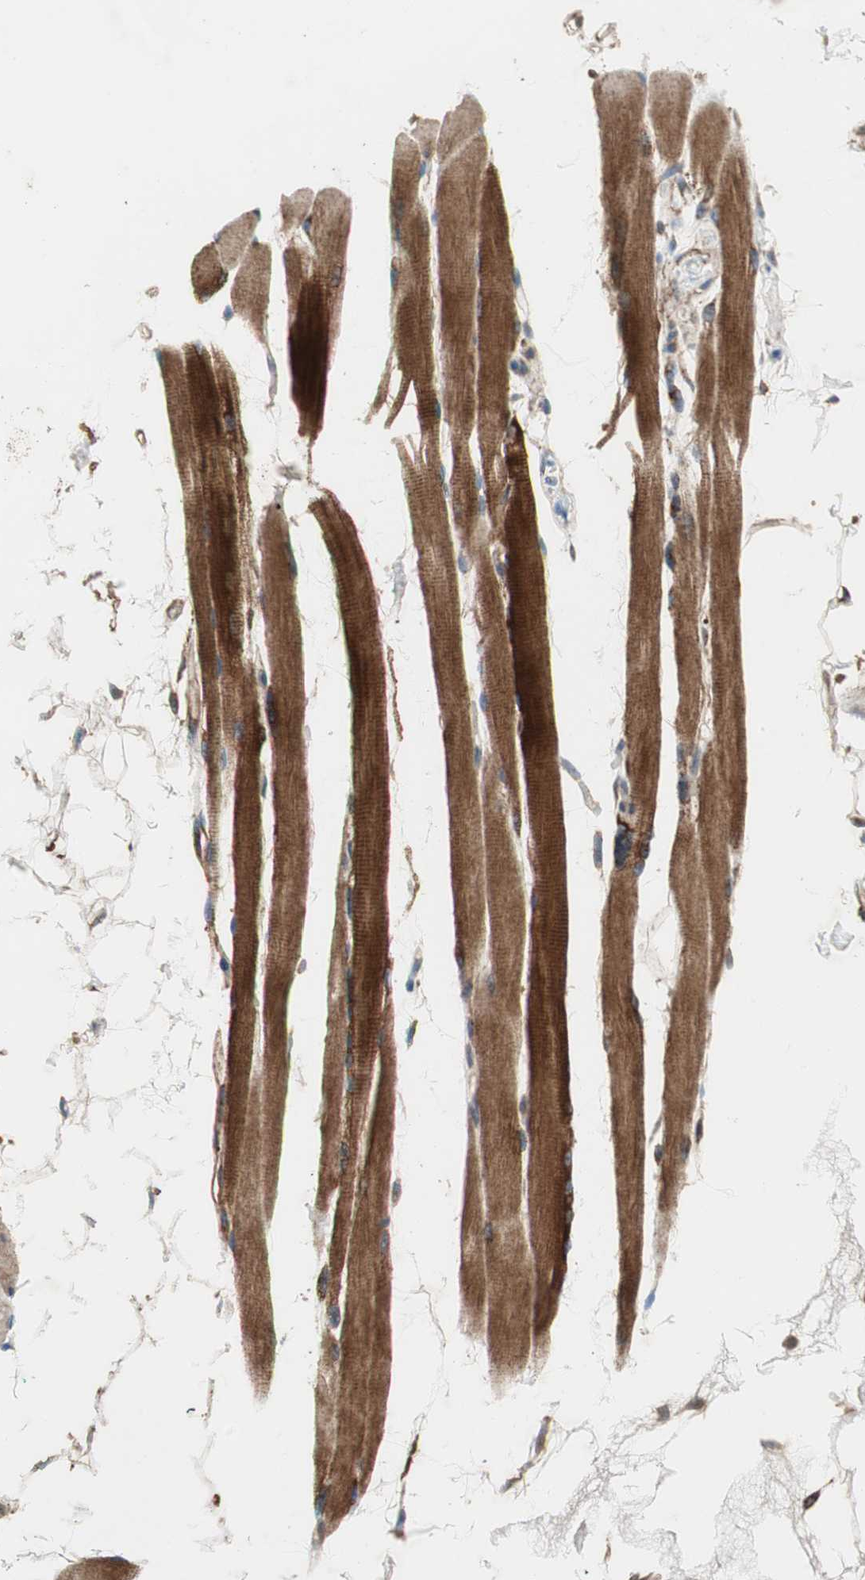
{"staining": {"intensity": "strong", "quantity": ">75%", "location": "cytoplasmic/membranous"}, "tissue": "skeletal muscle", "cell_type": "Myocytes", "image_type": "normal", "snomed": [{"axis": "morphology", "description": "Normal tissue, NOS"}, {"axis": "topography", "description": "Skeletal muscle"}, {"axis": "topography", "description": "Oral tissue"}, {"axis": "topography", "description": "Peripheral nerve tissue"}], "caption": "Skeletal muscle stained with DAB (3,3'-diaminobenzidine) immunohistochemistry (IHC) displays high levels of strong cytoplasmic/membranous staining in about >75% of myocytes.", "gene": "AKAP1", "patient": {"sex": "female", "age": 84}}